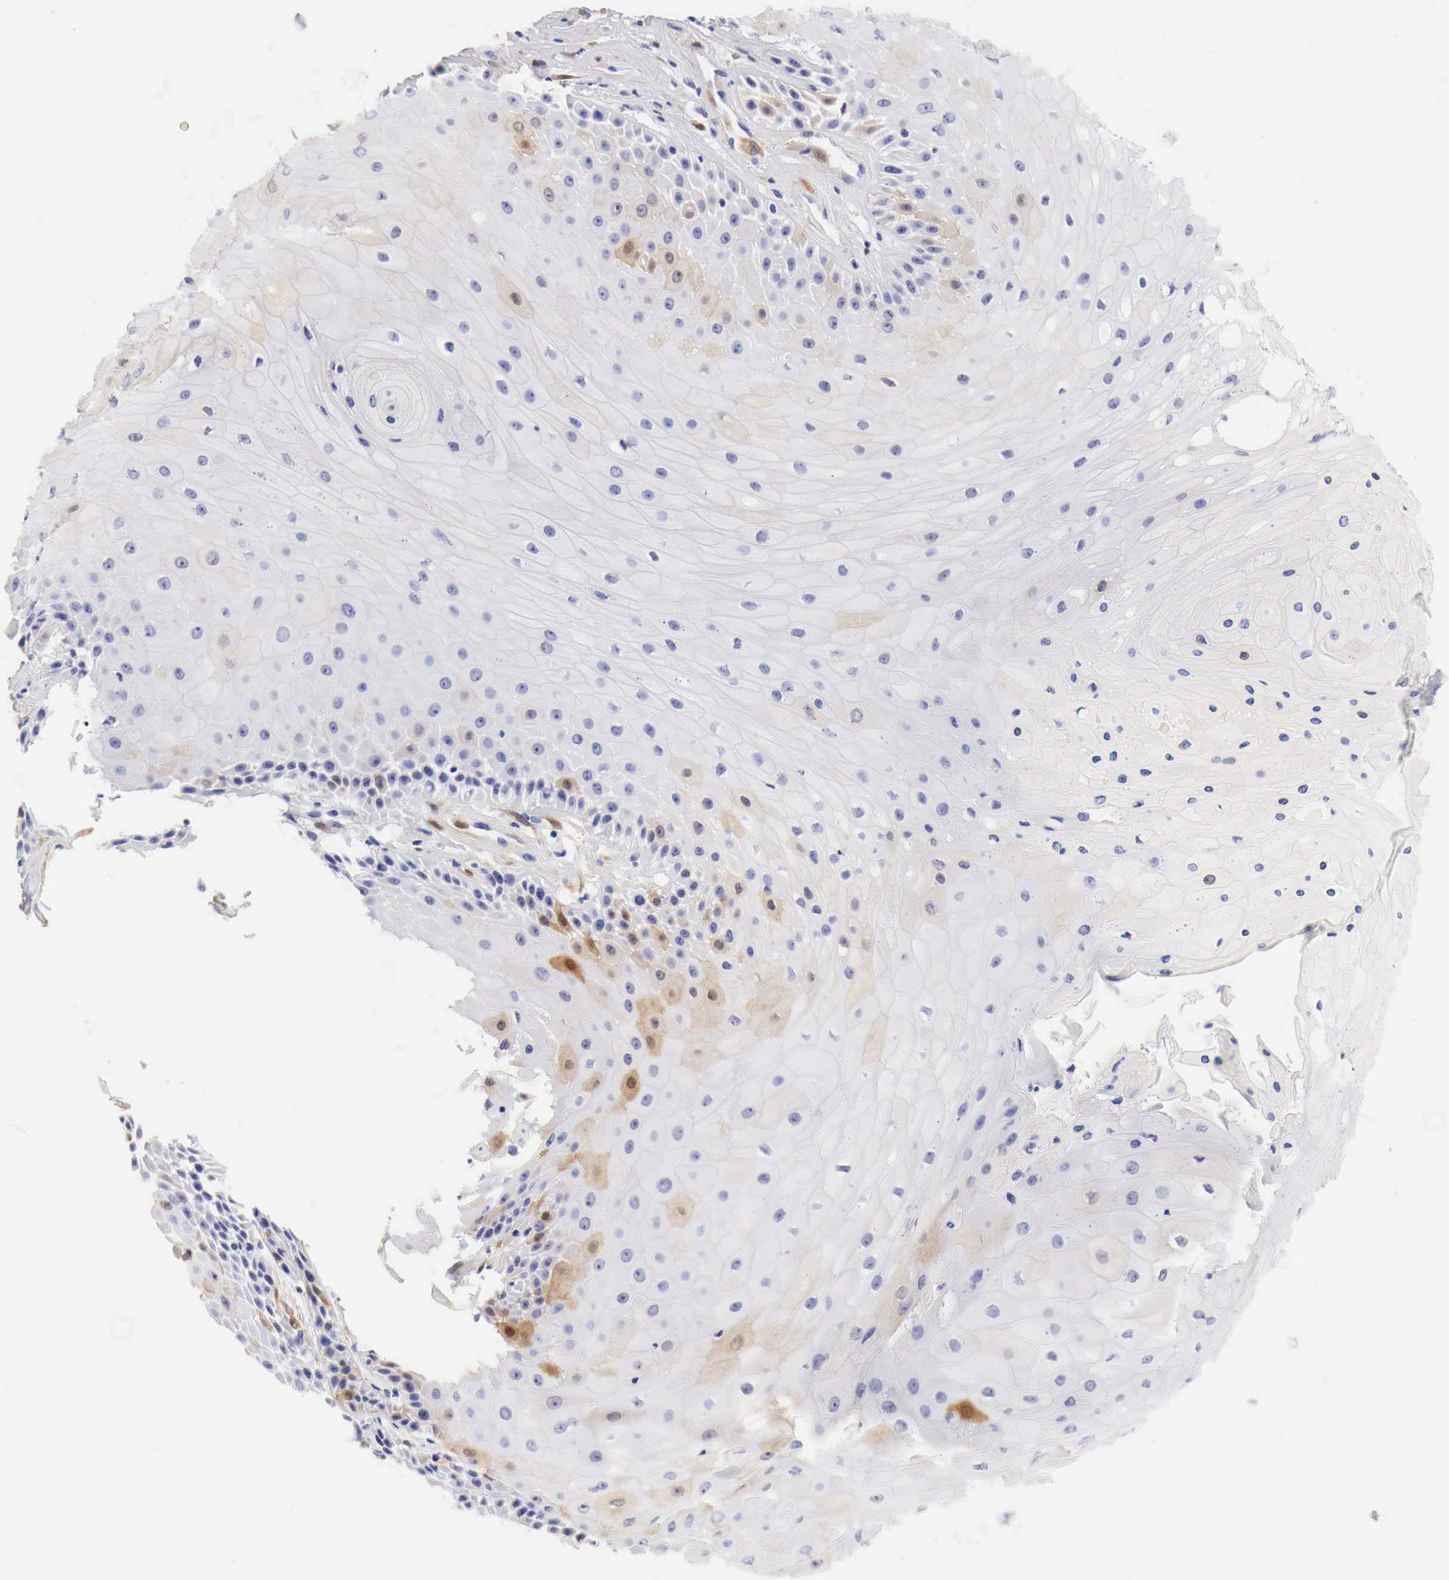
{"staining": {"intensity": "weak", "quantity": "<25%", "location": "cytoplasmic/membranous"}, "tissue": "skin cancer", "cell_type": "Tumor cells", "image_type": "cancer", "snomed": [{"axis": "morphology", "description": "Squamous cell carcinoma, NOS"}, {"axis": "topography", "description": "Skin"}], "caption": "Tumor cells are negative for protein expression in human squamous cell carcinoma (skin). Brightfield microscopy of immunohistochemistry (IHC) stained with DAB (3,3'-diaminobenzidine) (brown) and hematoxylin (blue), captured at high magnification.", "gene": "CDKN2A", "patient": {"sex": "male", "age": 57}}